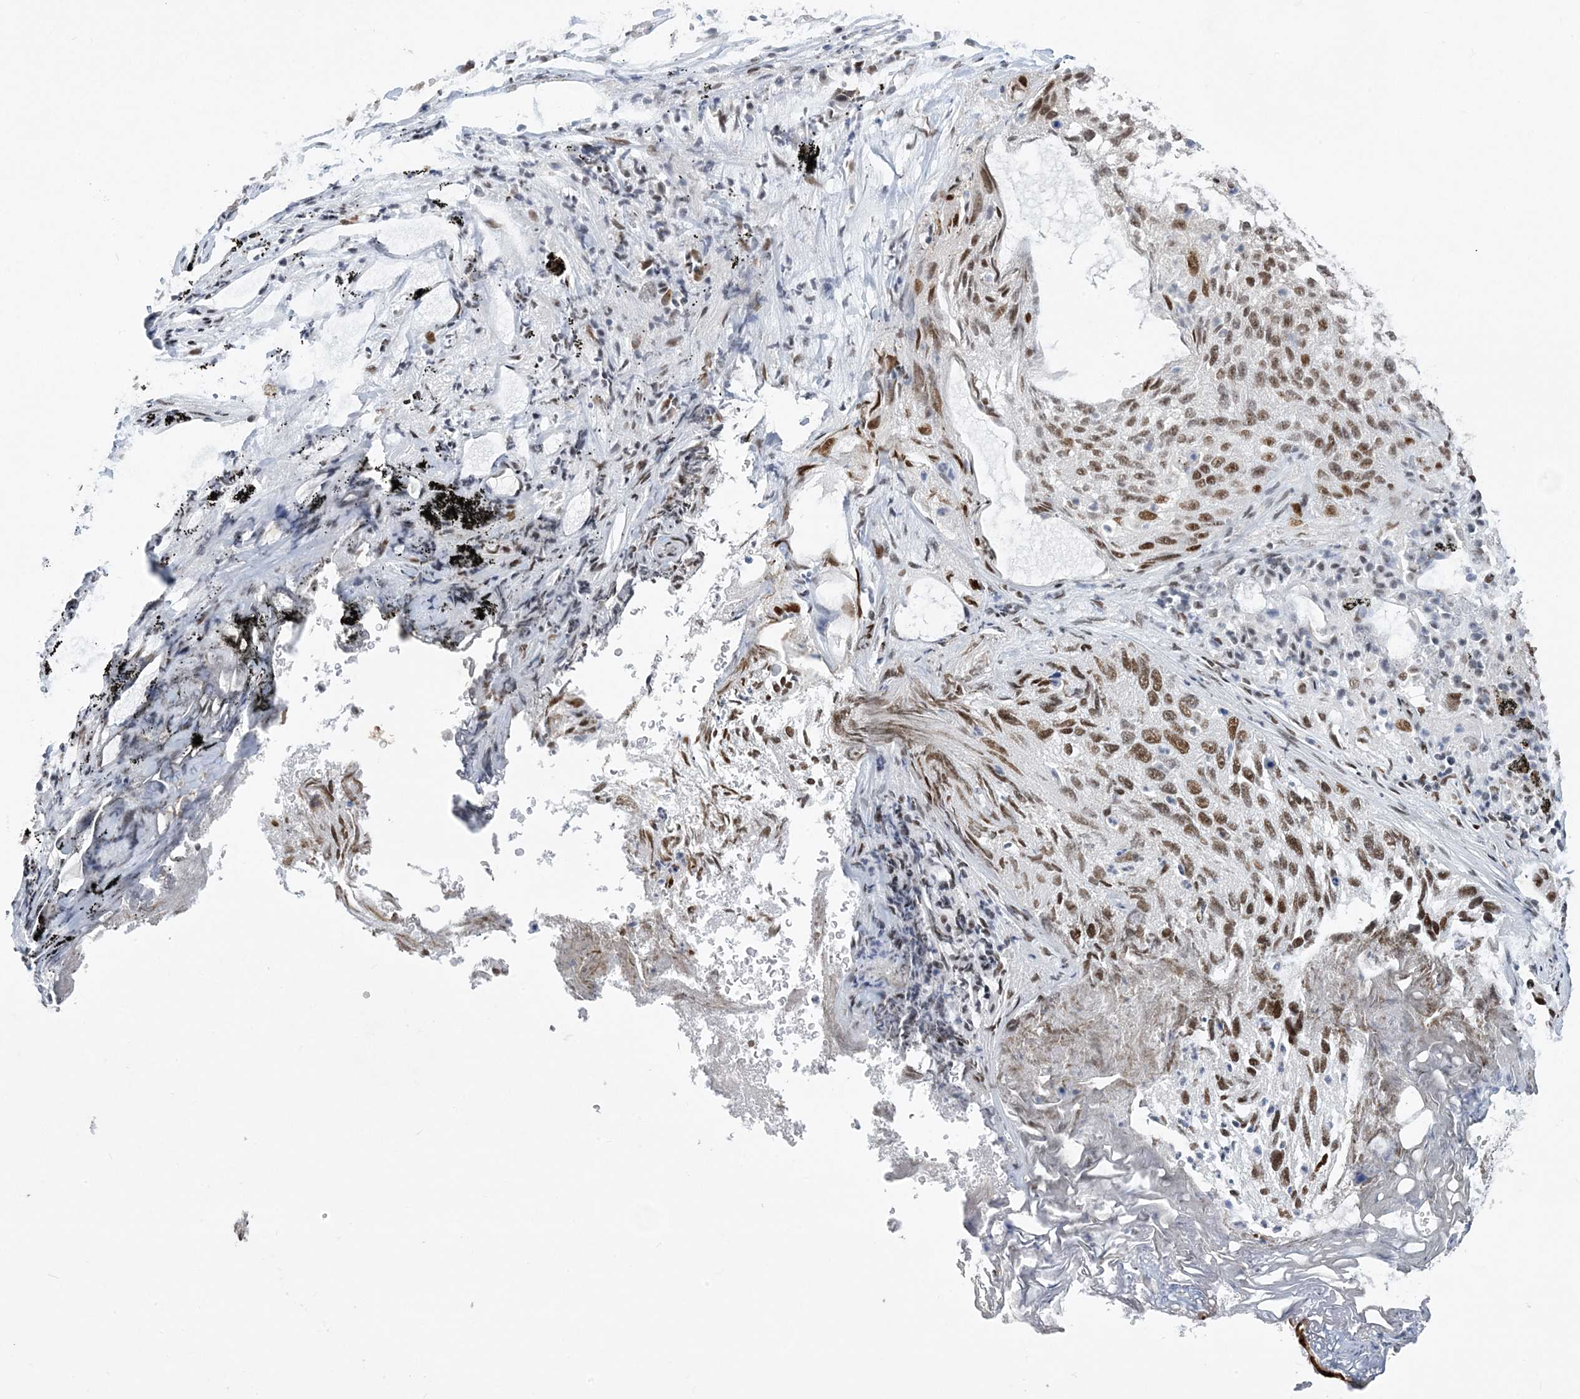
{"staining": {"intensity": "moderate", "quantity": ">75%", "location": "nuclear"}, "tissue": "lung cancer", "cell_type": "Tumor cells", "image_type": "cancer", "snomed": [{"axis": "morphology", "description": "Inflammation, NOS"}, {"axis": "morphology", "description": "Squamous cell carcinoma, NOS"}, {"axis": "topography", "description": "Lymph node"}, {"axis": "topography", "description": "Soft tissue"}, {"axis": "topography", "description": "Lung"}], "caption": "Tumor cells demonstrate moderate nuclear positivity in approximately >75% of cells in lung squamous cell carcinoma. Using DAB (brown) and hematoxylin (blue) stains, captured at high magnification using brightfield microscopy.", "gene": "ZBTB7A", "patient": {"sex": "male", "age": 66}}